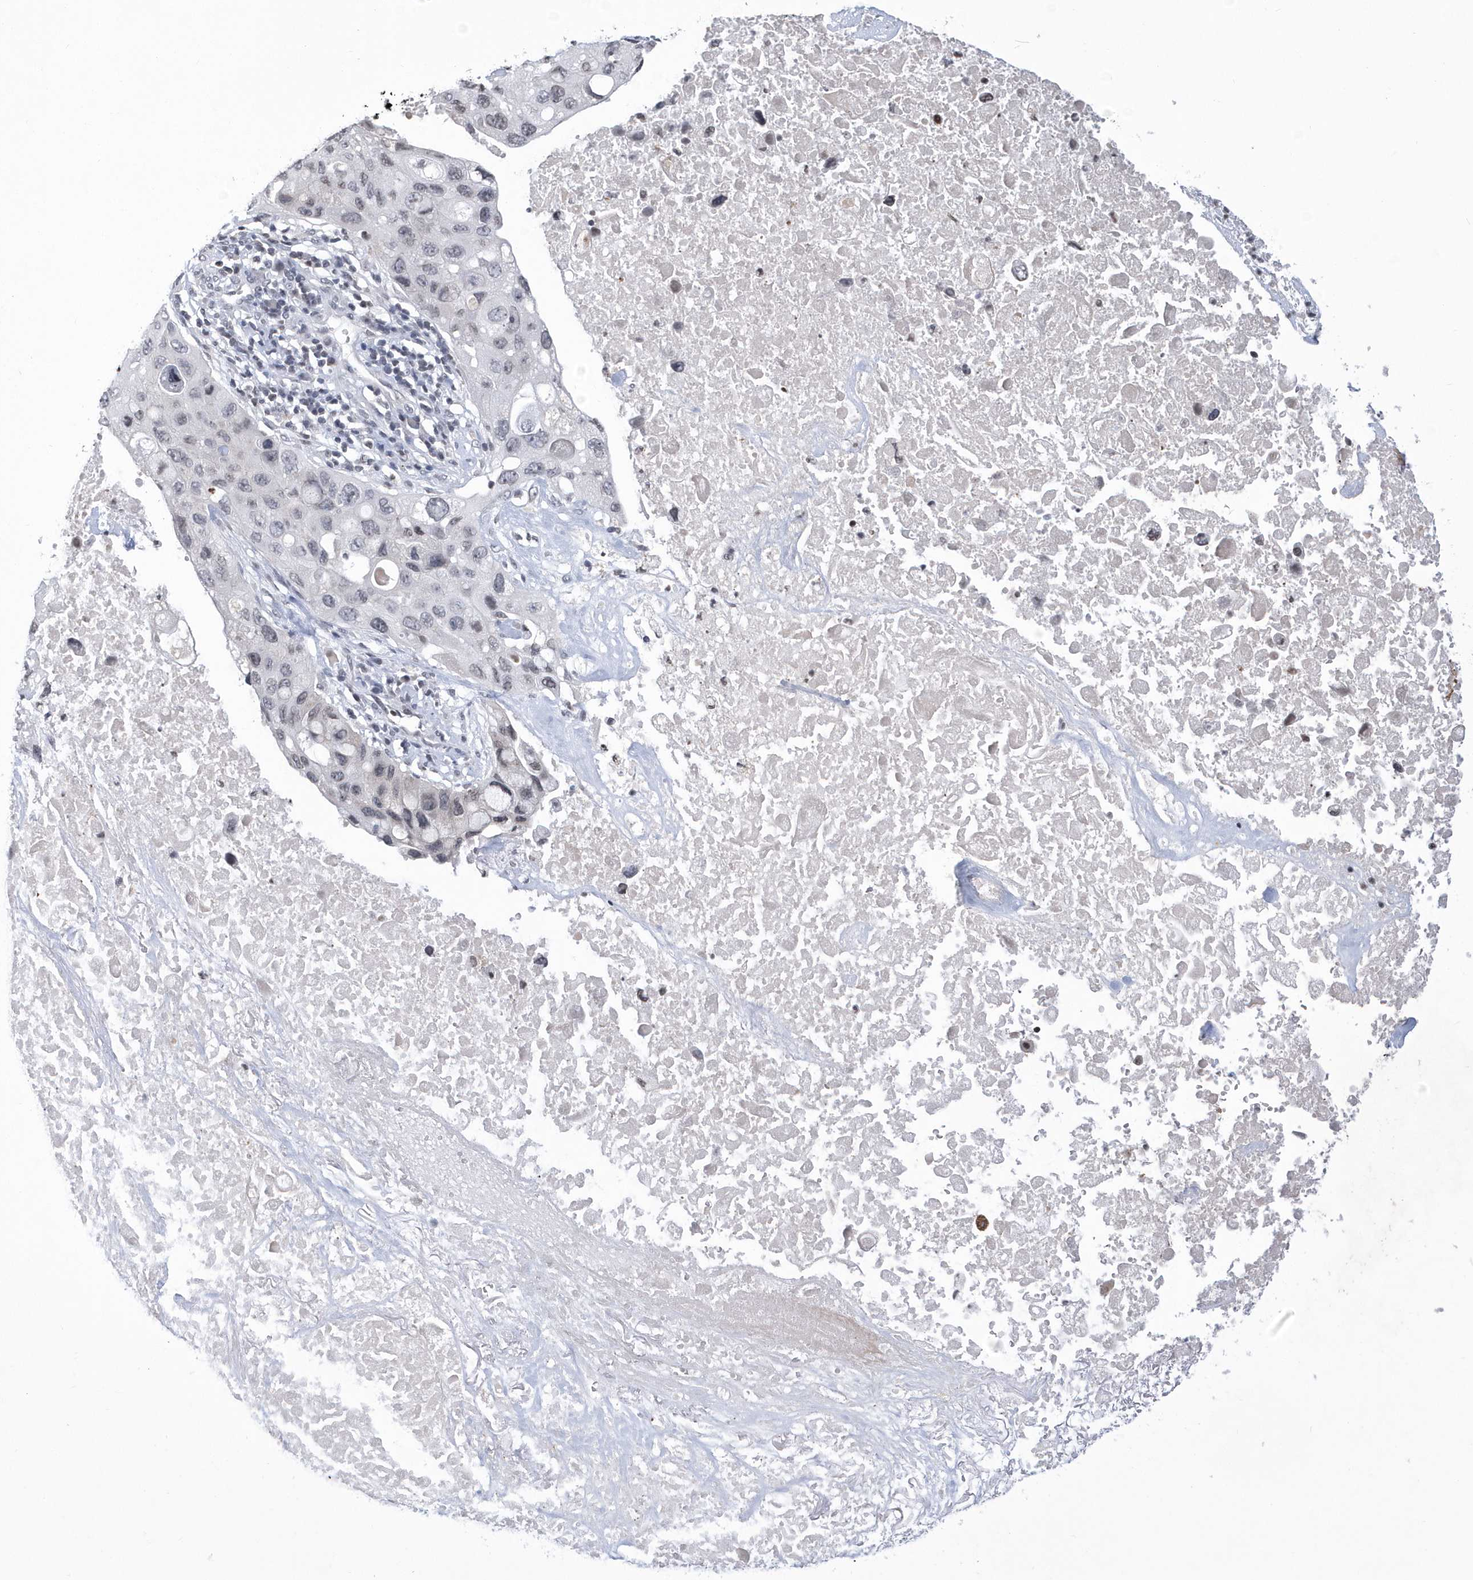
{"staining": {"intensity": "negative", "quantity": "none", "location": "none"}, "tissue": "lung cancer", "cell_type": "Tumor cells", "image_type": "cancer", "snomed": [{"axis": "morphology", "description": "Squamous cell carcinoma, NOS"}, {"axis": "topography", "description": "Lung"}], "caption": "There is no significant staining in tumor cells of lung cancer (squamous cell carcinoma).", "gene": "VWA5B2", "patient": {"sex": "female", "age": 73}}